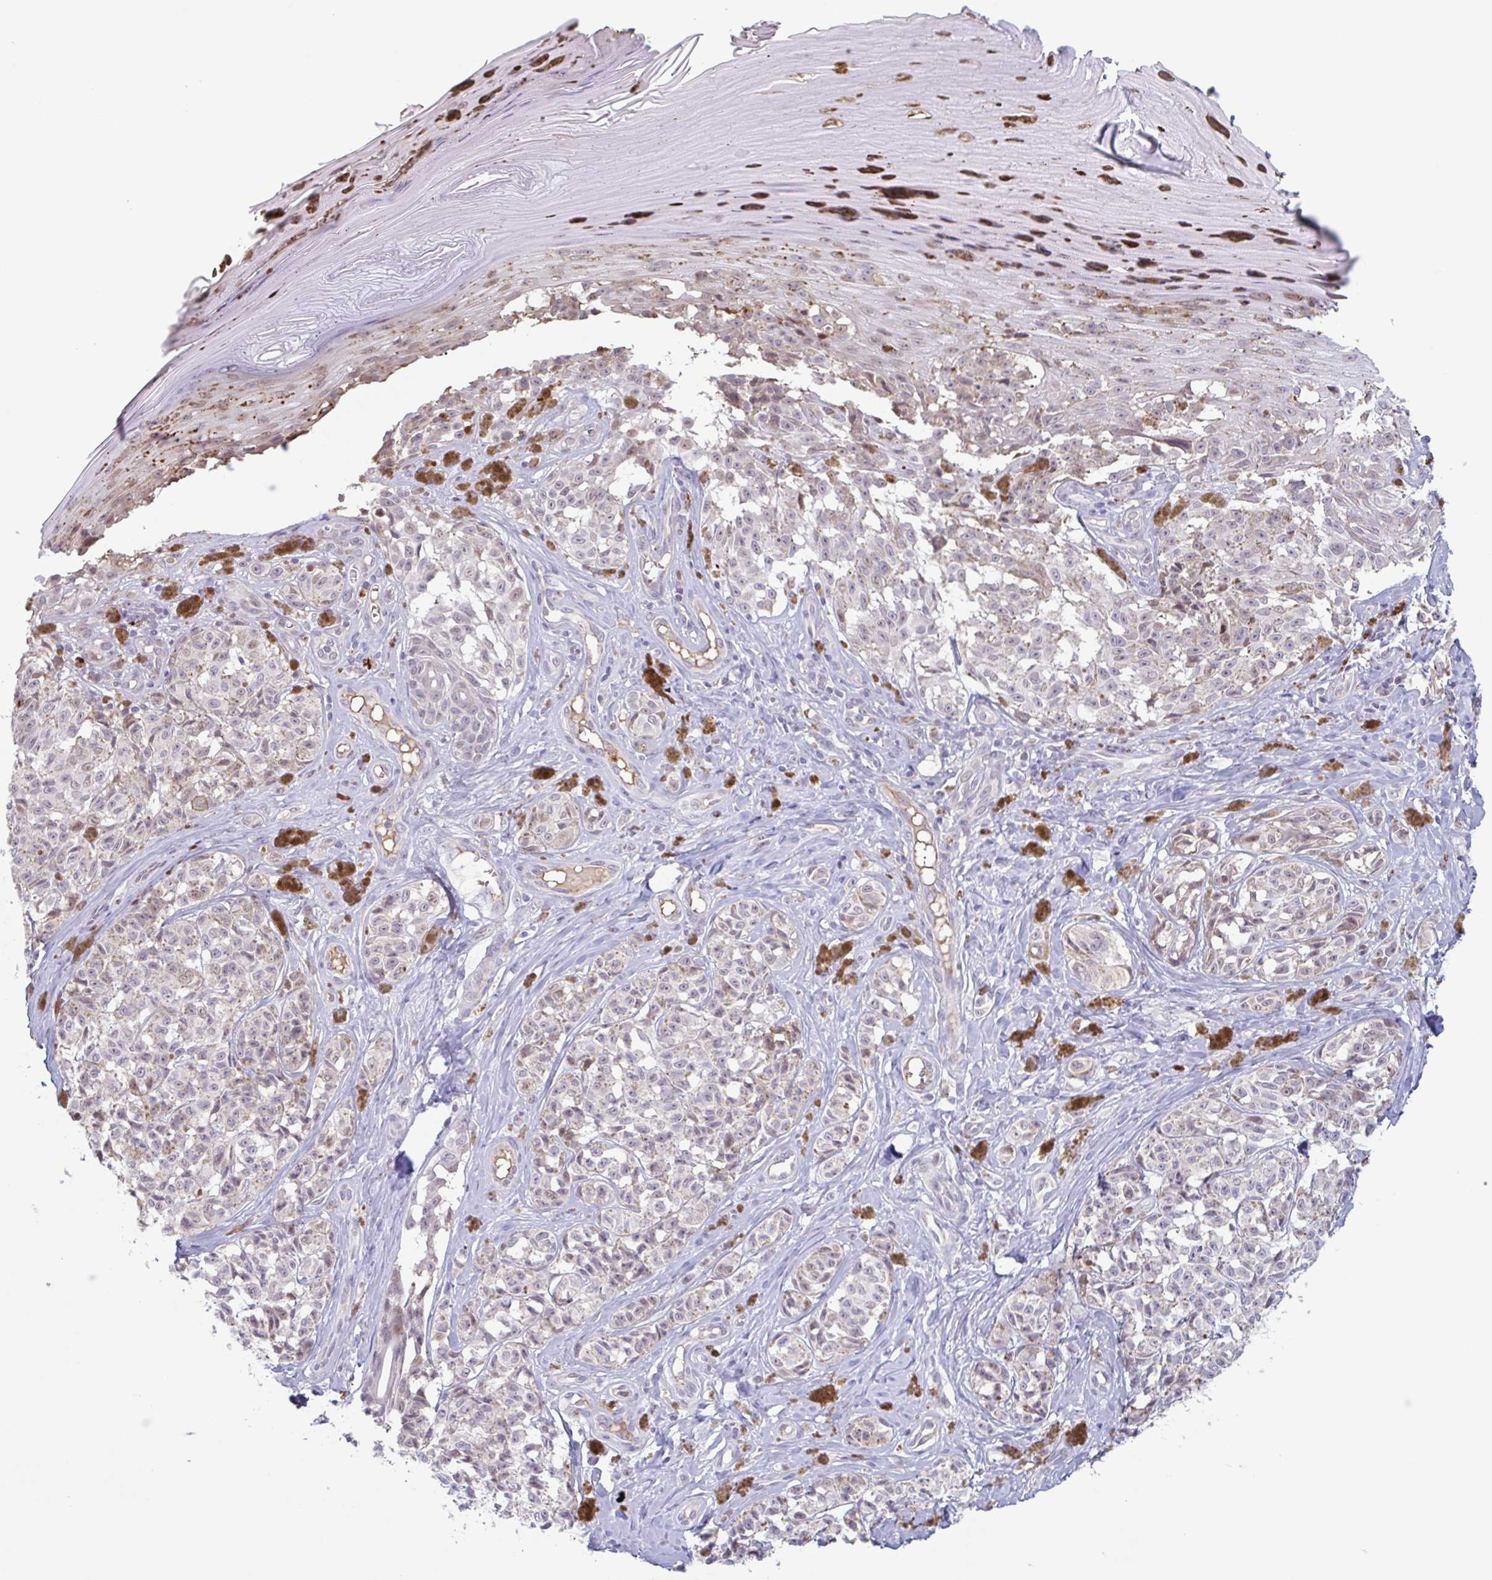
{"staining": {"intensity": "negative", "quantity": "none", "location": "none"}, "tissue": "melanoma", "cell_type": "Tumor cells", "image_type": "cancer", "snomed": [{"axis": "morphology", "description": "Malignant melanoma, NOS"}, {"axis": "topography", "description": "Skin"}], "caption": "Tumor cells are negative for protein expression in human malignant melanoma. The staining is performed using DAB brown chromogen with nuclei counter-stained in using hematoxylin.", "gene": "TAF1D", "patient": {"sex": "female", "age": 65}}